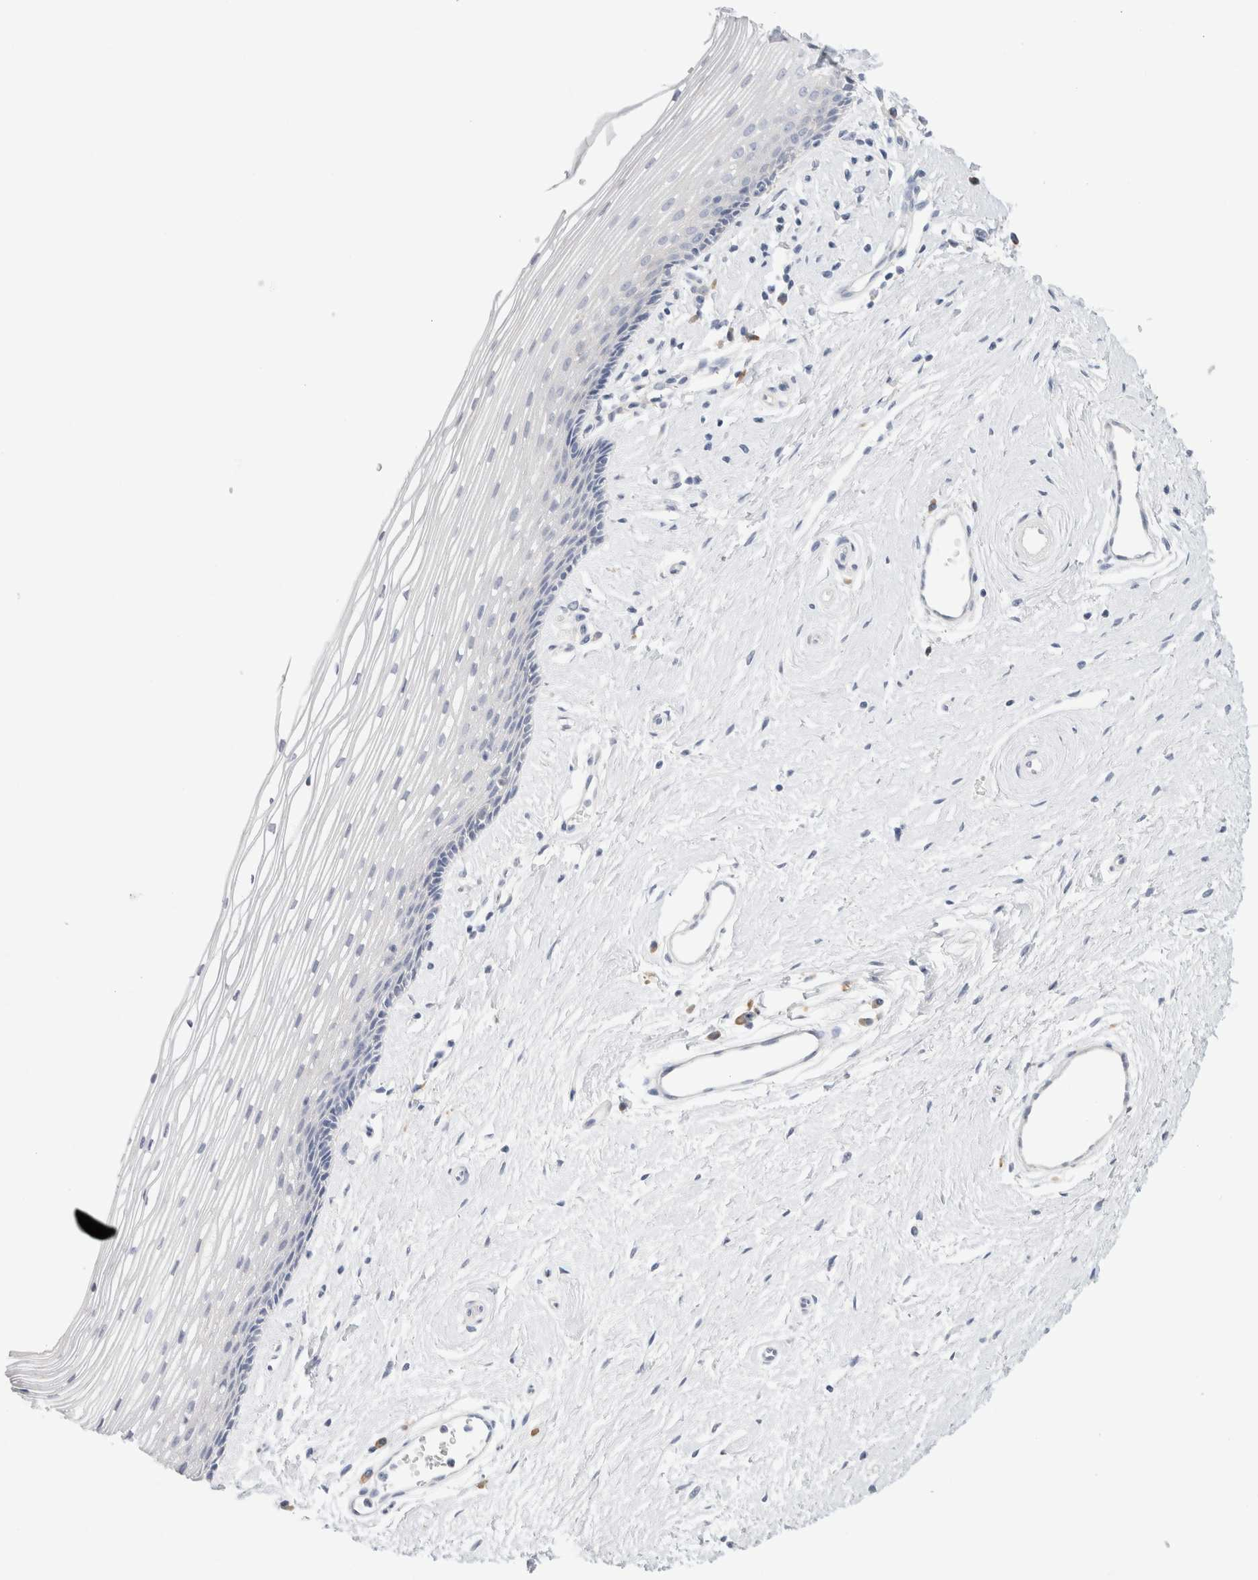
{"staining": {"intensity": "negative", "quantity": "none", "location": "none"}, "tissue": "vagina", "cell_type": "Squamous epithelial cells", "image_type": "normal", "snomed": [{"axis": "morphology", "description": "Normal tissue, NOS"}, {"axis": "topography", "description": "Vagina"}], "caption": "Immunohistochemical staining of unremarkable human vagina exhibits no significant positivity in squamous epithelial cells. (DAB (3,3'-diaminobenzidine) immunohistochemistry (IHC) with hematoxylin counter stain).", "gene": "CSK", "patient": {"sex": "female", "age": 46}}